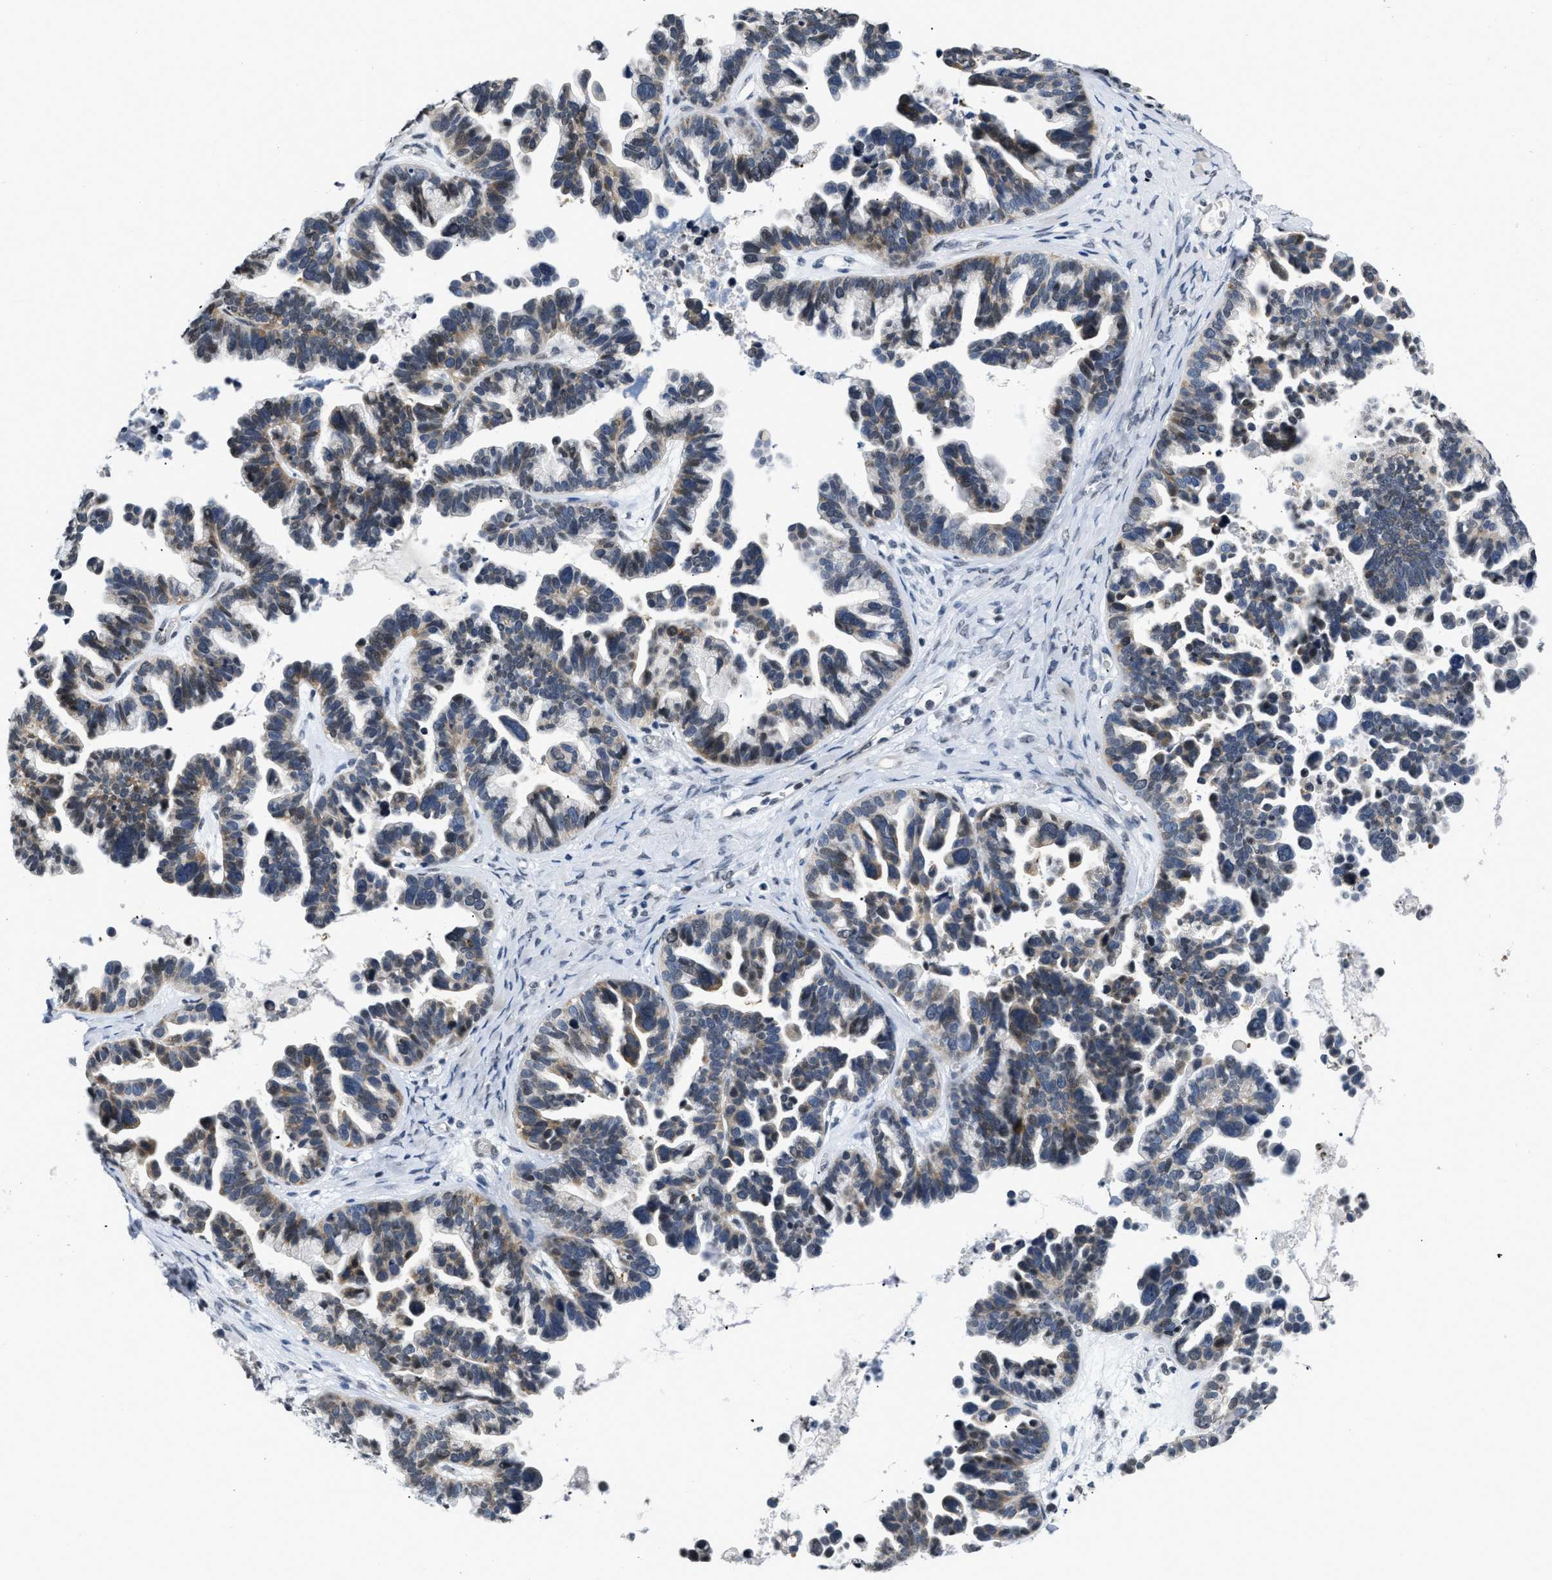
{"staining": {"intensity": "weak", "quantity": "25%-75%", "location": "cytoplasmic/membranous,nuclear"}, "tissue": "ovarian cancer", "cell_type": "Tumor cells", "image_type": "cancer", "snomed": [{"axis": "morphology", "description": "Cystadenocarcinoma, serous, NOS"}, {"axis": "topography", "description": "Ovary"}], "caption": "Serous cystadenocarcinoma (ovarian) stained with DAB (3,3'-diaminobenzidine) immunohistochemistry (IHC) shows low levels of weak cytoplasmic/membranous and nuclear positivity in about 25%-75% of tumor cells.", "gene": "RAF1", "patient": {"sex": "female", "age": 56}}